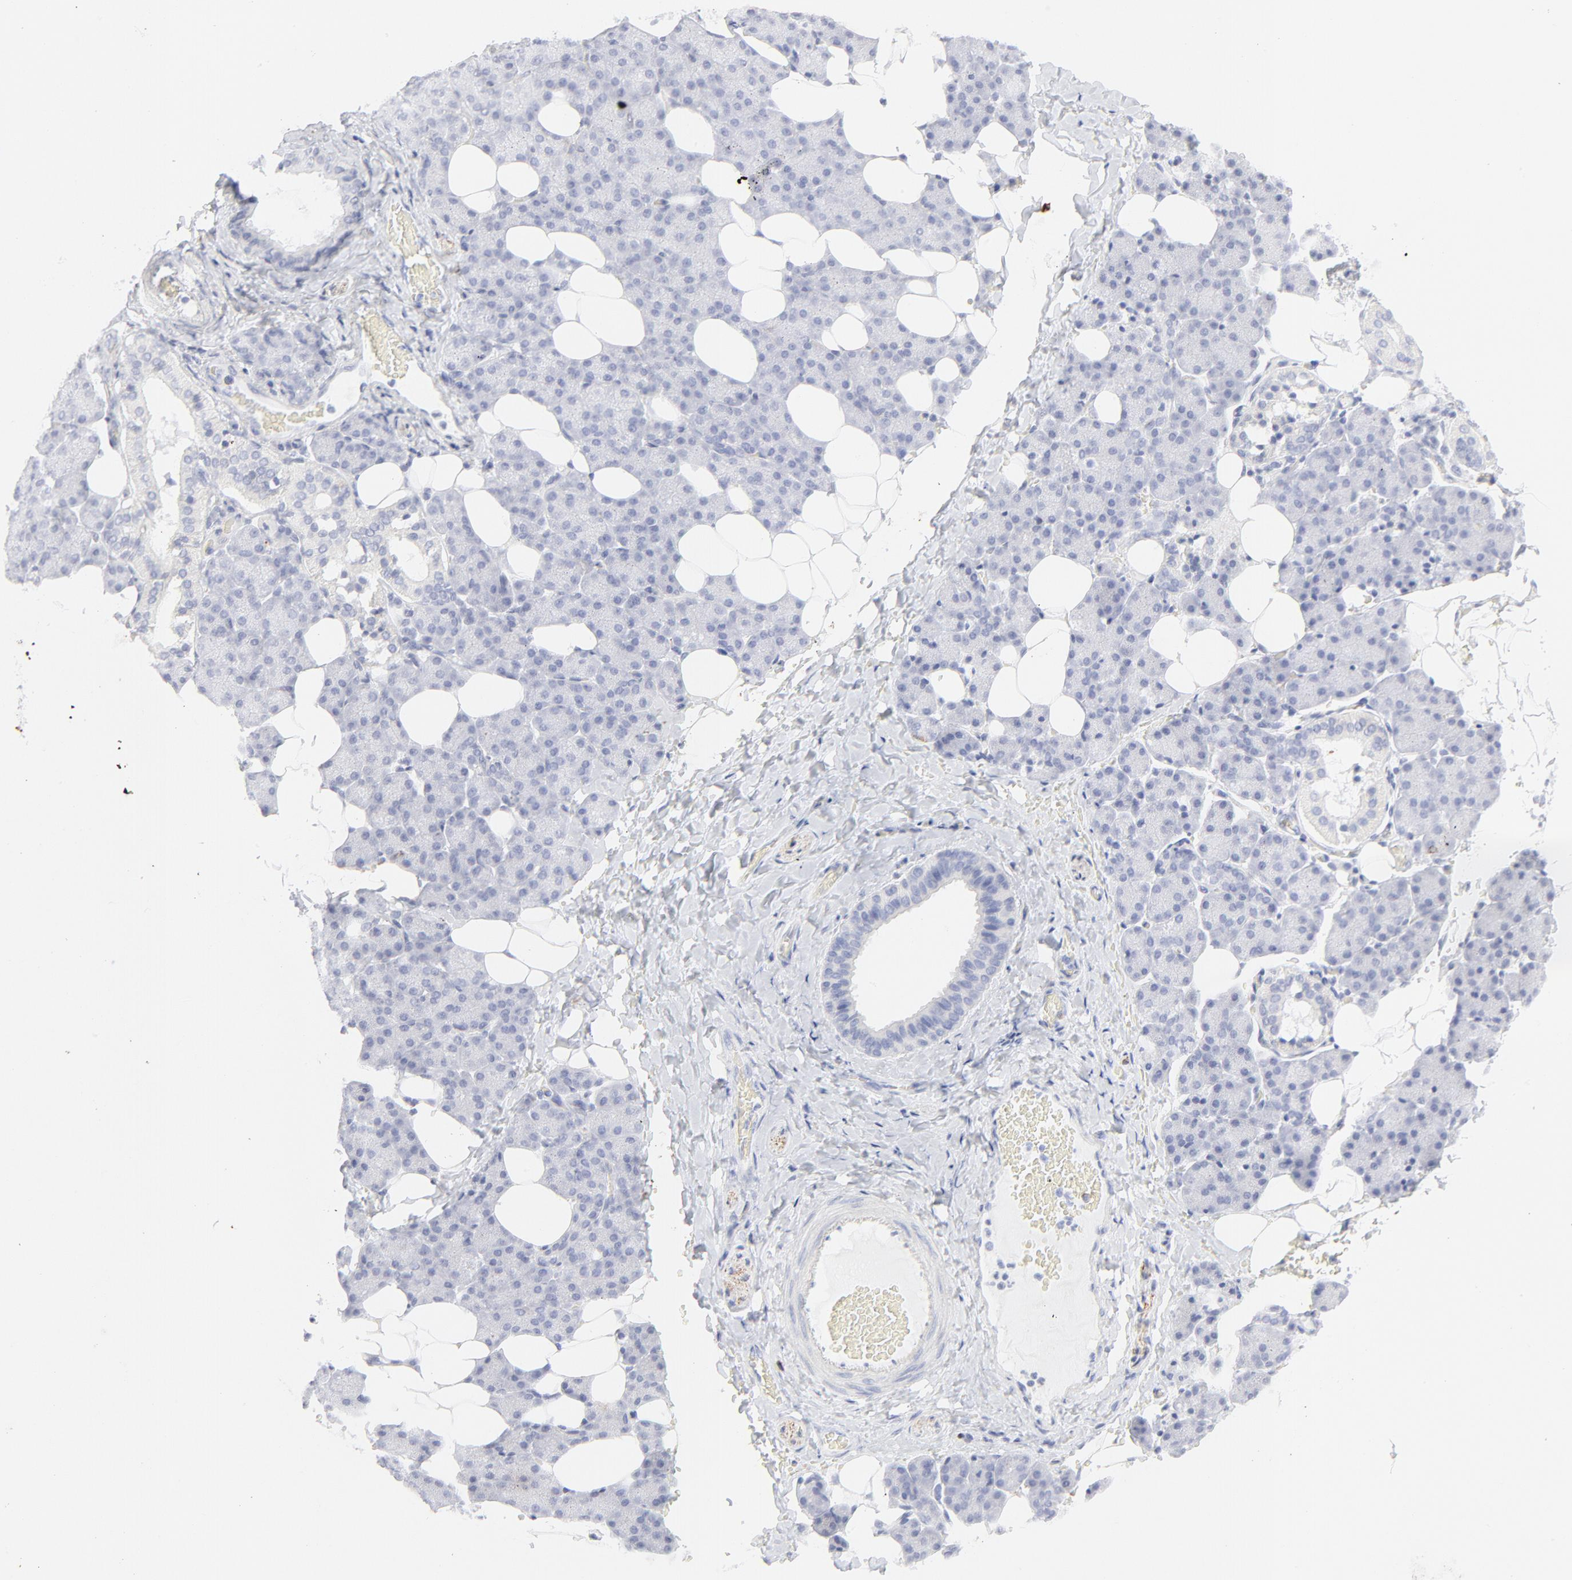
{"staining": {"intensity": "negative", "quantity": "none", "location": "none"}, "tissue": "salivary gland", "cell_type": "Glandular cells", "image_type": "normal", "snomed": [{"axis": "morphology", "description": "Normal tissue, NOS"}, {"axis": "topography", "description": "Lymph node"}, {"axis": "topography", "description": "Salivary gland"}], "caption": "The photomicrograph reveals no staining of glandular cells in normal salivary gland.", "gene": "CCR7", "patient": {"sex": "male", "age": 8}}